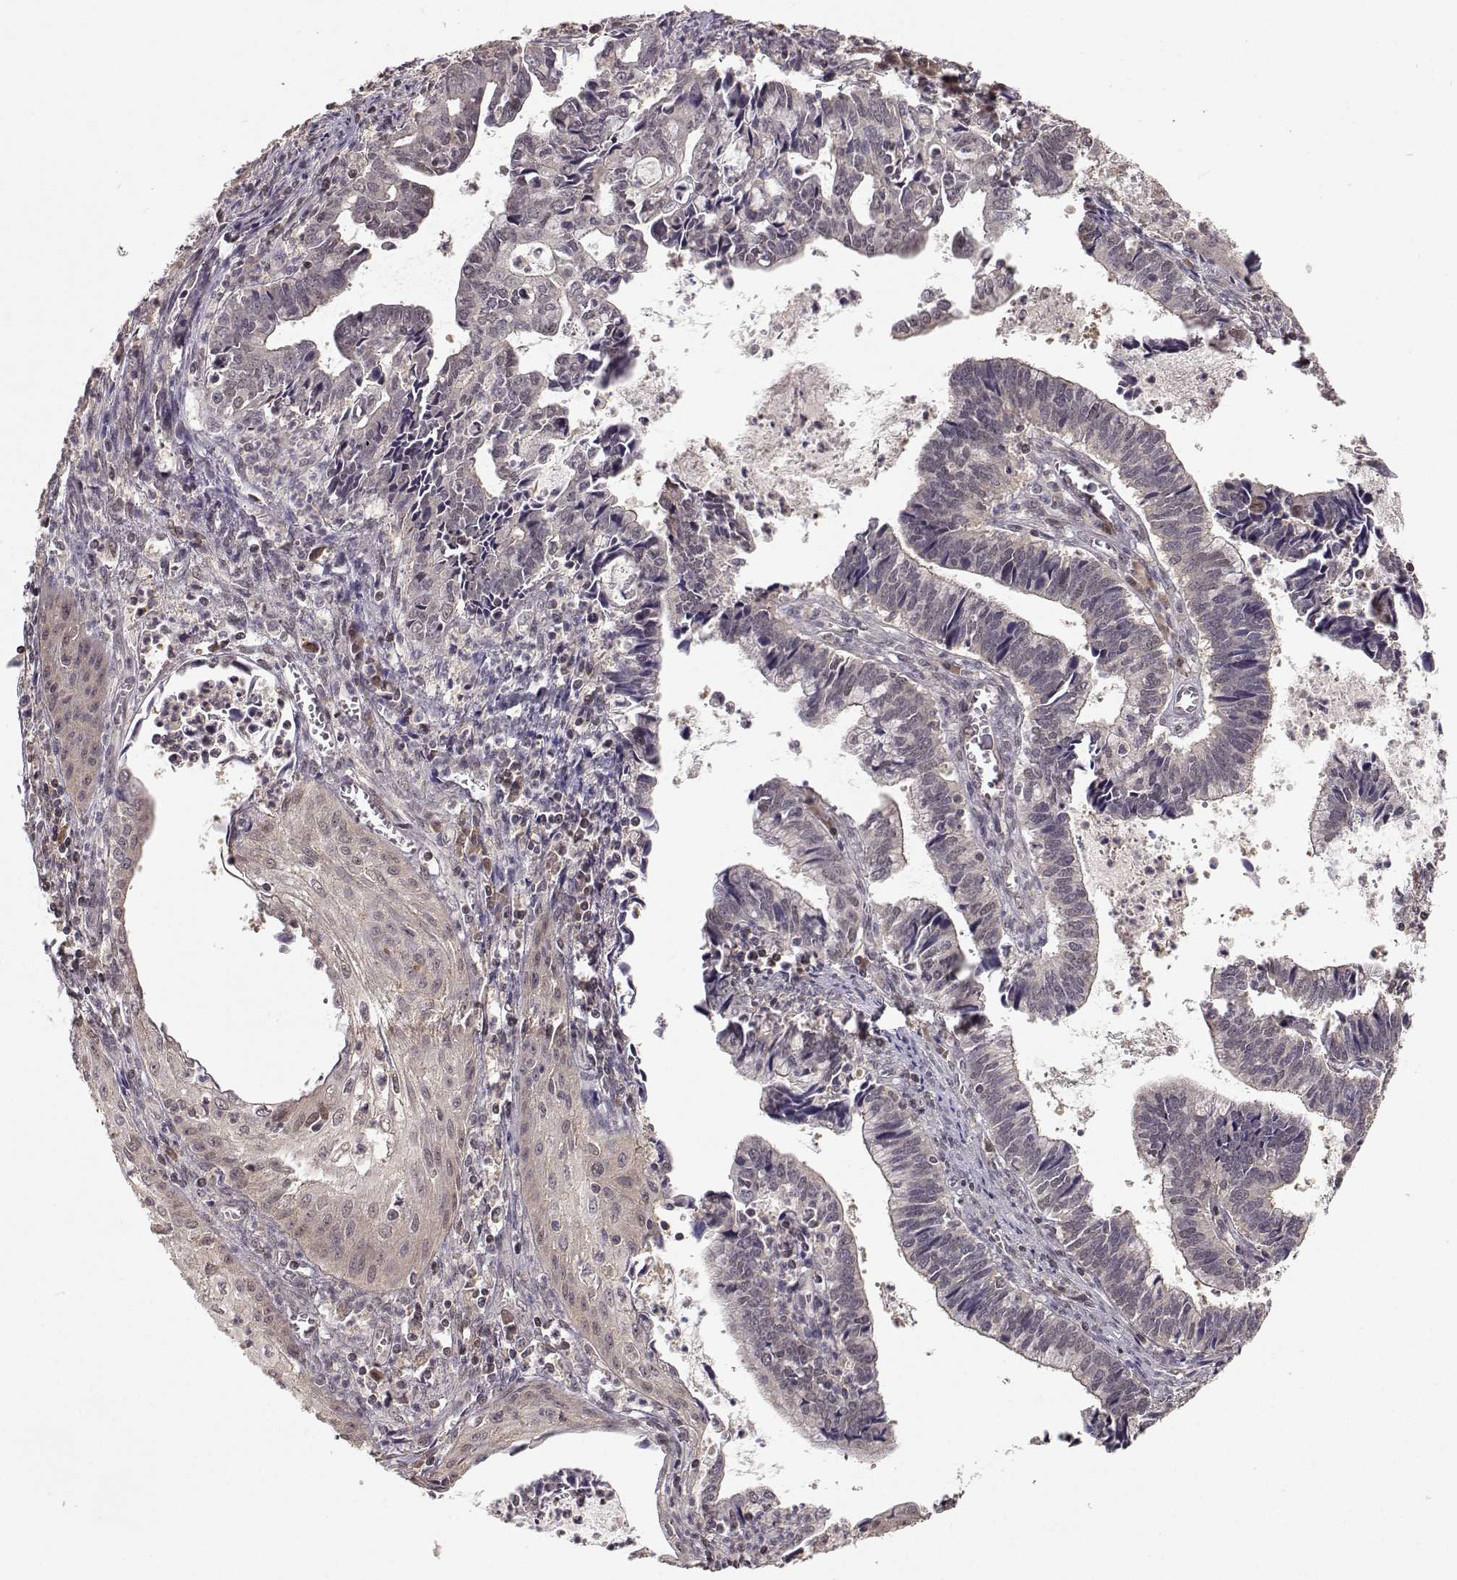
{"staining": {"intensity": "negative", "quantity": "none", "location": "none"}, "tissue": "cervical cancer", "cell_type": "Tumor cells", "image_type": "cancer", "snomed": [{"axis": "morphology", "description": "Adenocarcinoma, NOS"}, {"axis": "topography", "description": "Cervix"}], "caption": "Tumor cells show no significant positivity in cervical adenocarcinoma. (Immunohistochemistry, brightfield microscopy, high magnification).", "gene": "PLEKHG3", "patient": {"sex": "female", "age": 42}}